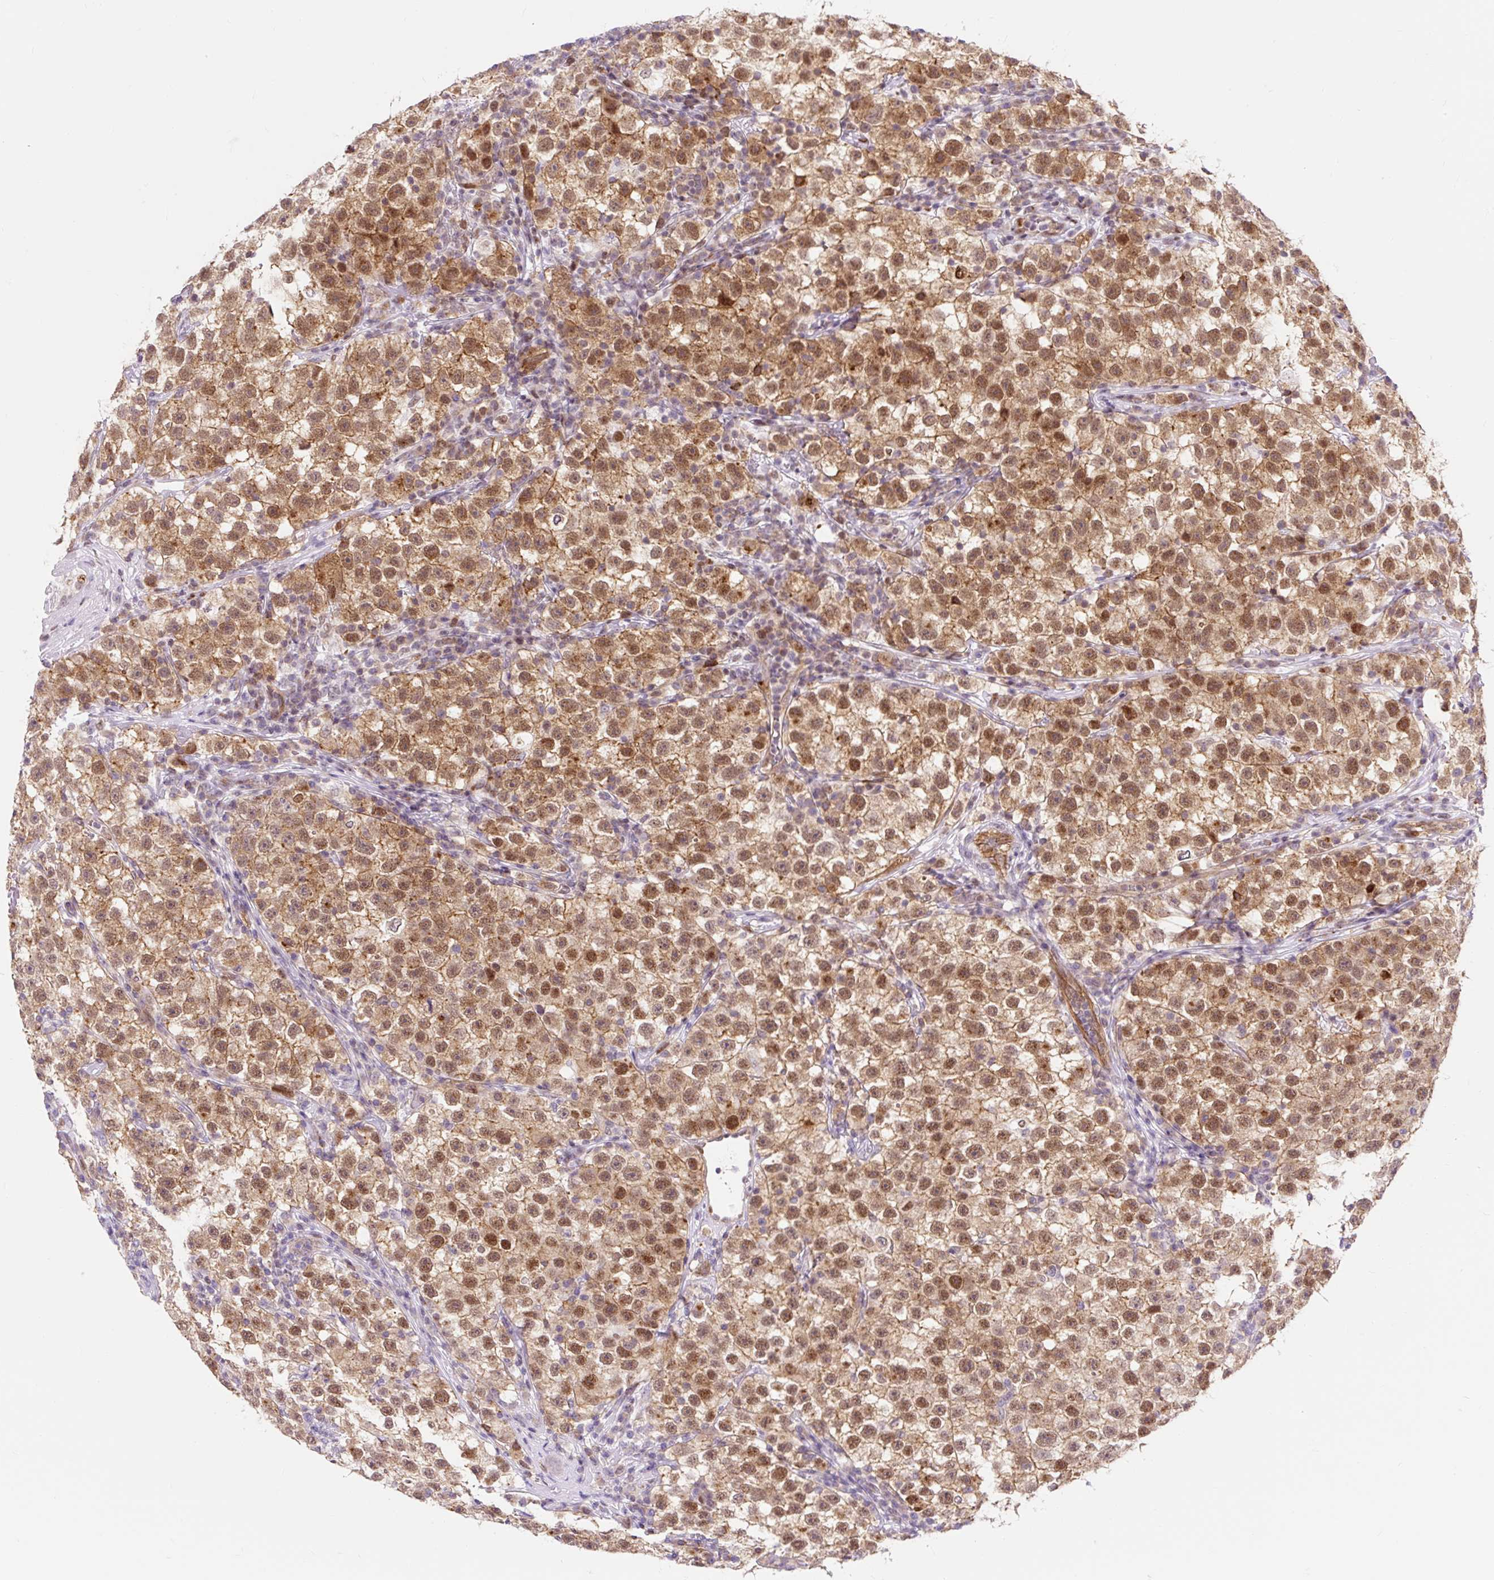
{"staining": {"intensity": "moderate", "quantity": ">75%", "location": "cytoplasmic/membranous,nuclear"}, "tissue": "testis cancer", "cell_type": "Tumor cells", "image_type": "cancer", "snomed": [{"axis": "morphology", "description": "Seminoma, NOS"}, {"axis": "topography", "description": "Testis"}], "caption": "The image demonstrates staining of testis cancer, revealing moderate cytoplasmic/membranous and nuclear protein expression (brown color) within tumor cells. (IHC, brightfield microscopy, high magnification).", "gene": "HIP1R", "patient": {"sex": "male", "age": 22}}